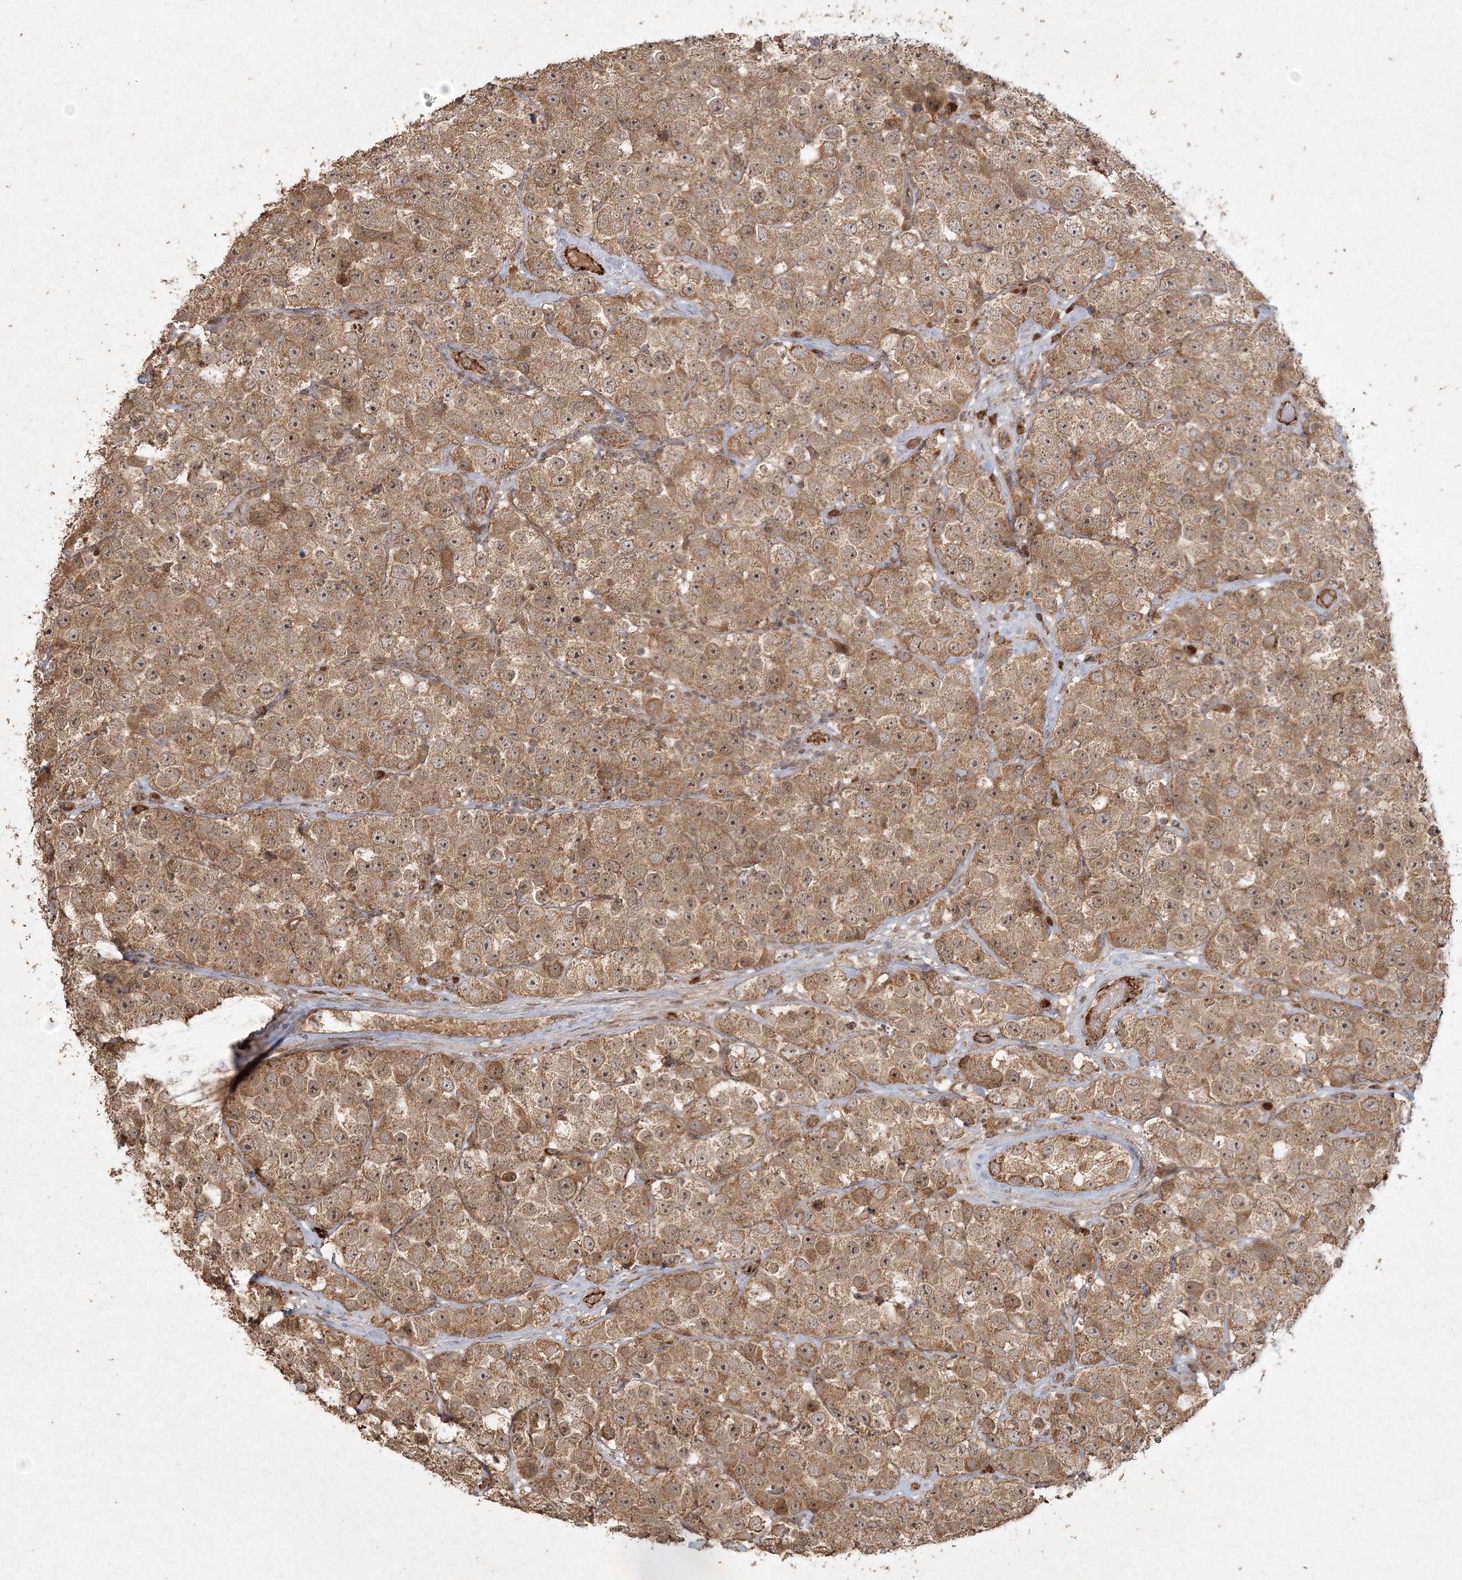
{"staining": {"intensity": "moderate", "quantity": ">75%", "location": "cytoplasmic/membranous"}, "tissue": "testis cancer", "cell_type": "Tumor cells", "image_type": "cancer", "snomed": [{"axis": "morphology", "description": "Seminoma, NOS"}, {"axis": "topography", "description": "Testis"}], "caption": "High-magnification brightfield microscopy of testis cancer stained with DAB (brown) and counterstained with hematoxylin (blue). tumor cells exhibit moderate cytoplasmic/membranous staining is seen in about>75% of cells. Nuclei are stained in blue.", "gene": "ANAPC16", "patient": {"sex": "male", "age": 28}}